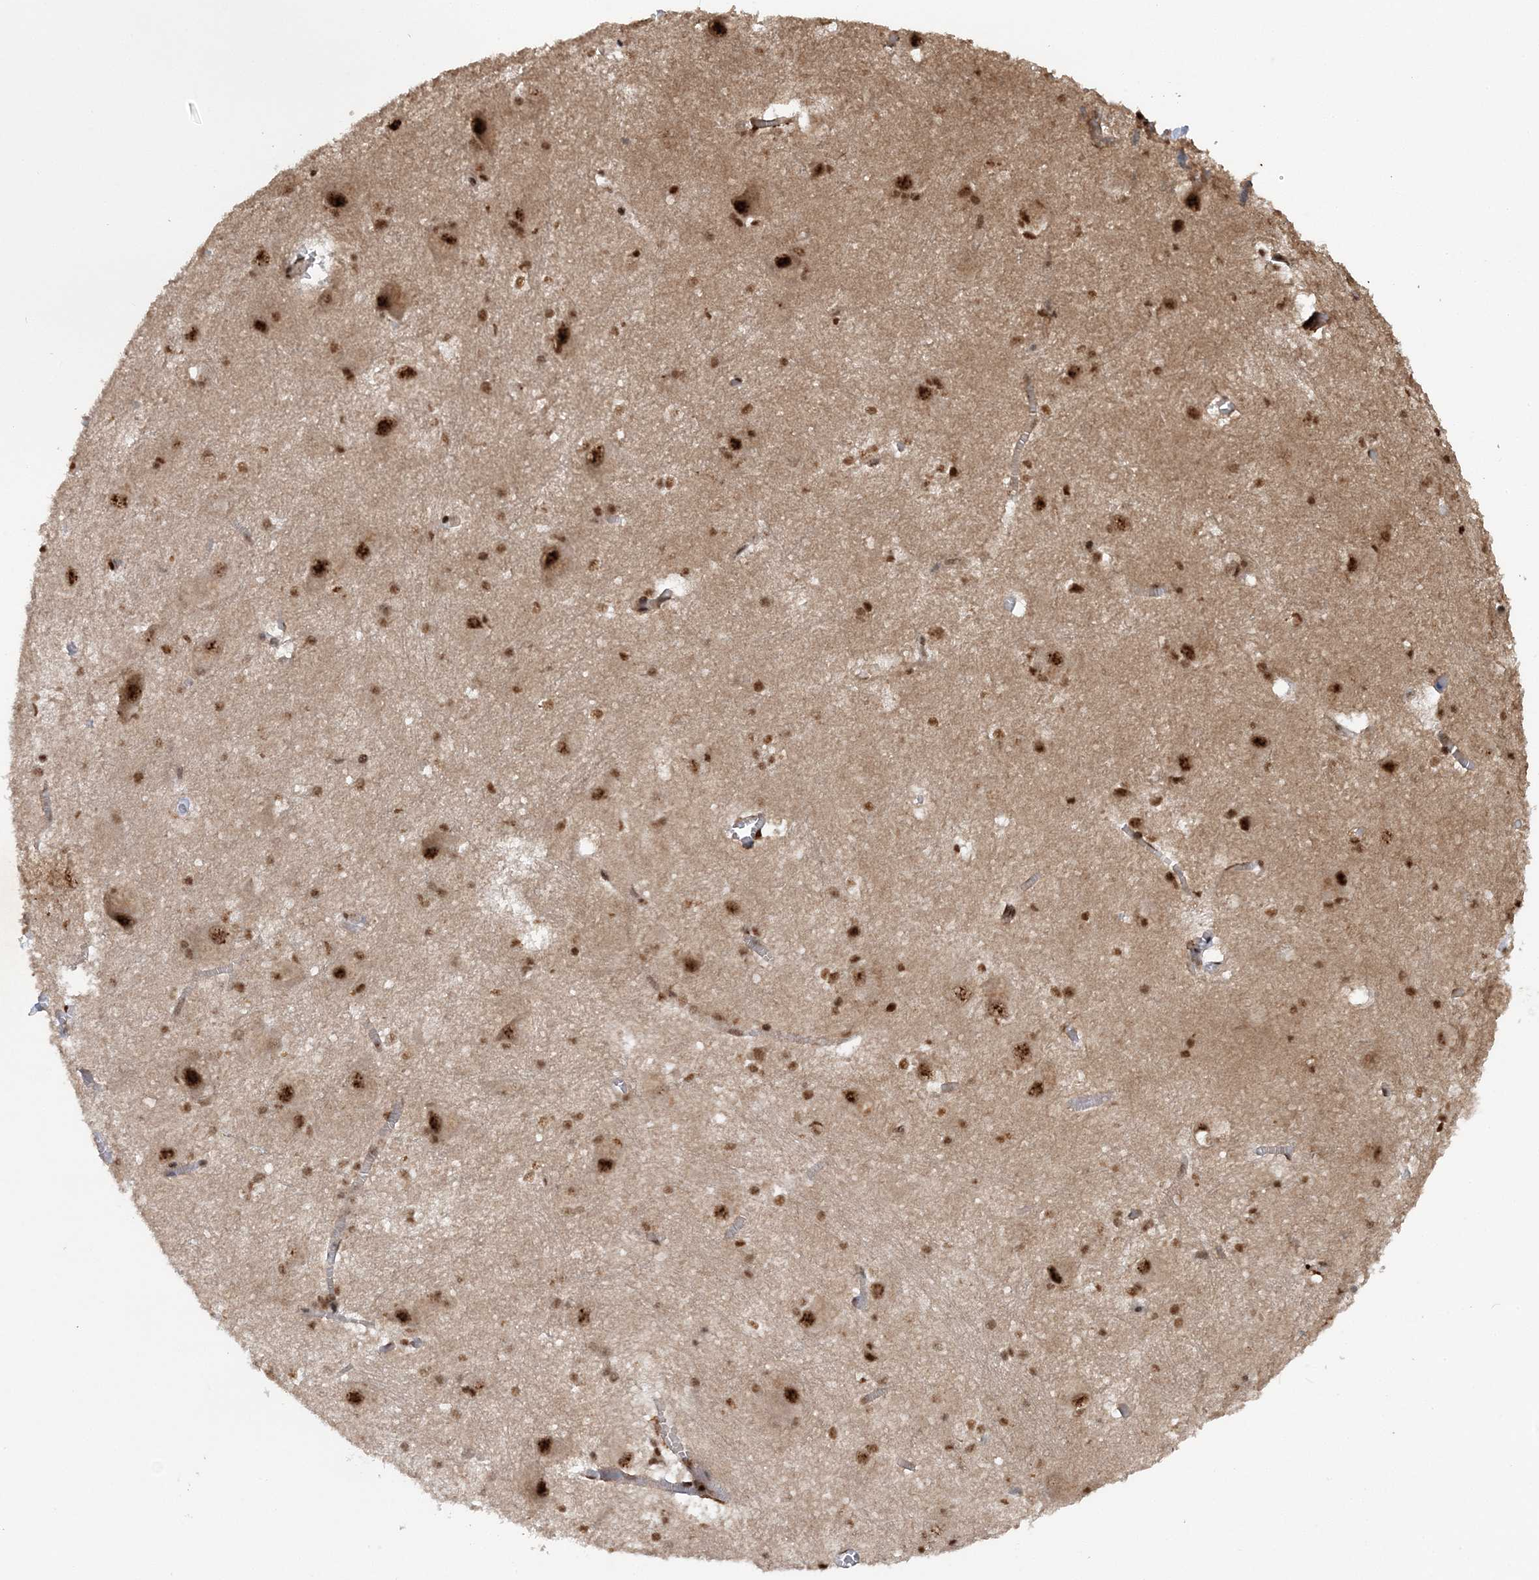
{"staining": {"intensity": "strong", "quantity": "25%-75%", "location": "nuclear"}, "tissue": "caudate", "cell_type": "Glial cells", "image_type": "normal", "snomed": [{"axis": "morphology", "description": "Normal tissue, NOS"}, {"axis": "topography", "description": "Lateral ventricle wall"}], "caption": "Protein expression by immunohistochemistry reveals strong nuclear staining in approximately 25%-75% of glial cells in benign caudate.", "gene": "EXOSC8", "patient": {"sex": "male", "age": 37}}